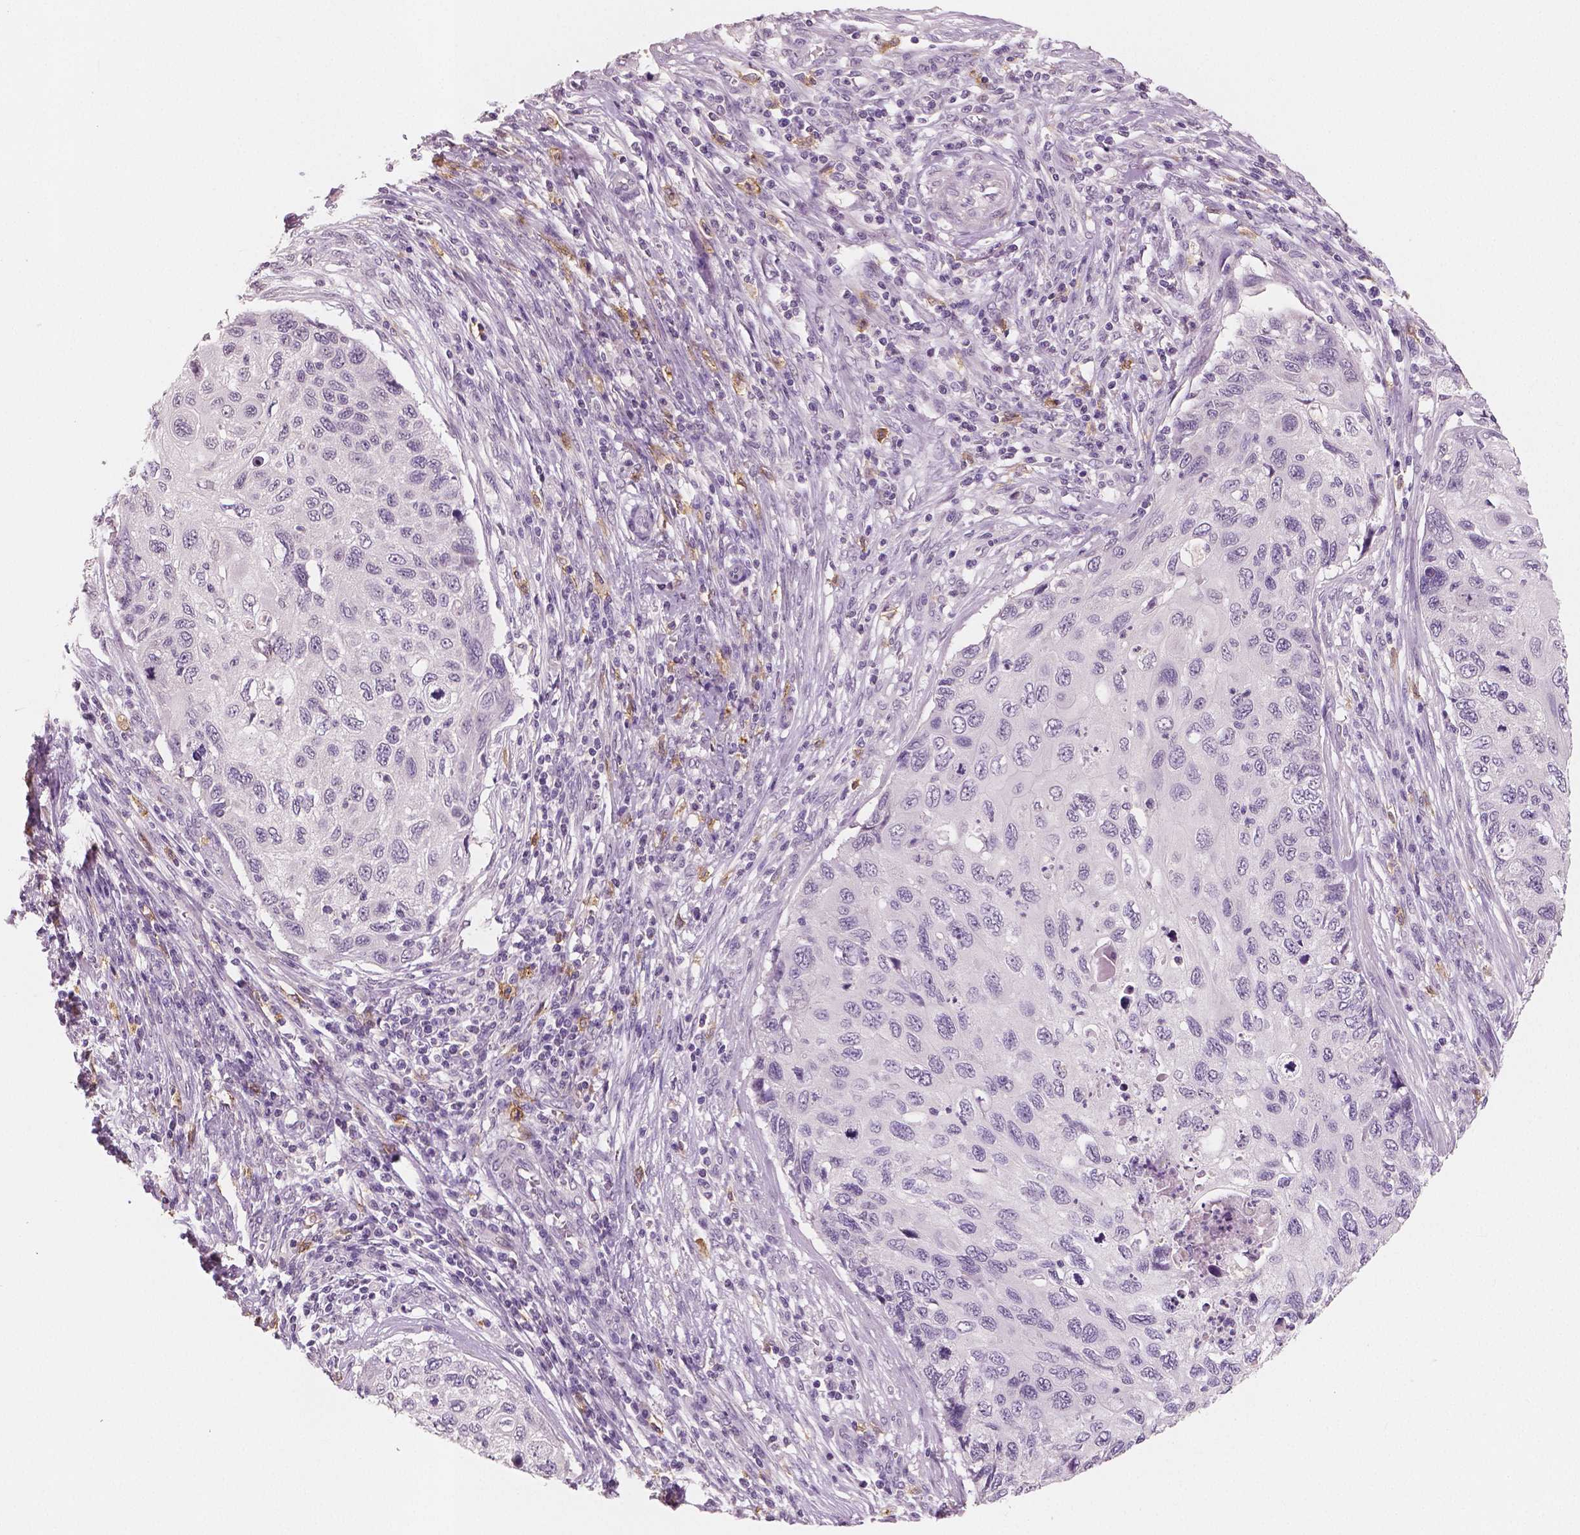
{"staining": {"intensity": "negative", "quantity": "none", "location": "none"}, "tissue": "cervical cancer", "cell_type": "Tumor cells", "image_type": "cancer", "snomed": [{"axis": "morphology", "description": "Squamous cell carcinoma, NOS"}, {"axis": "topography", "description": "Cervix"}], "caption": "Immunohistochemical staining of cervical cancer (squamous cell carcinoma) displays no significant expression in tumor cells.", "gene": "KIT", "patient": {"sex": "female", "age": 70}}